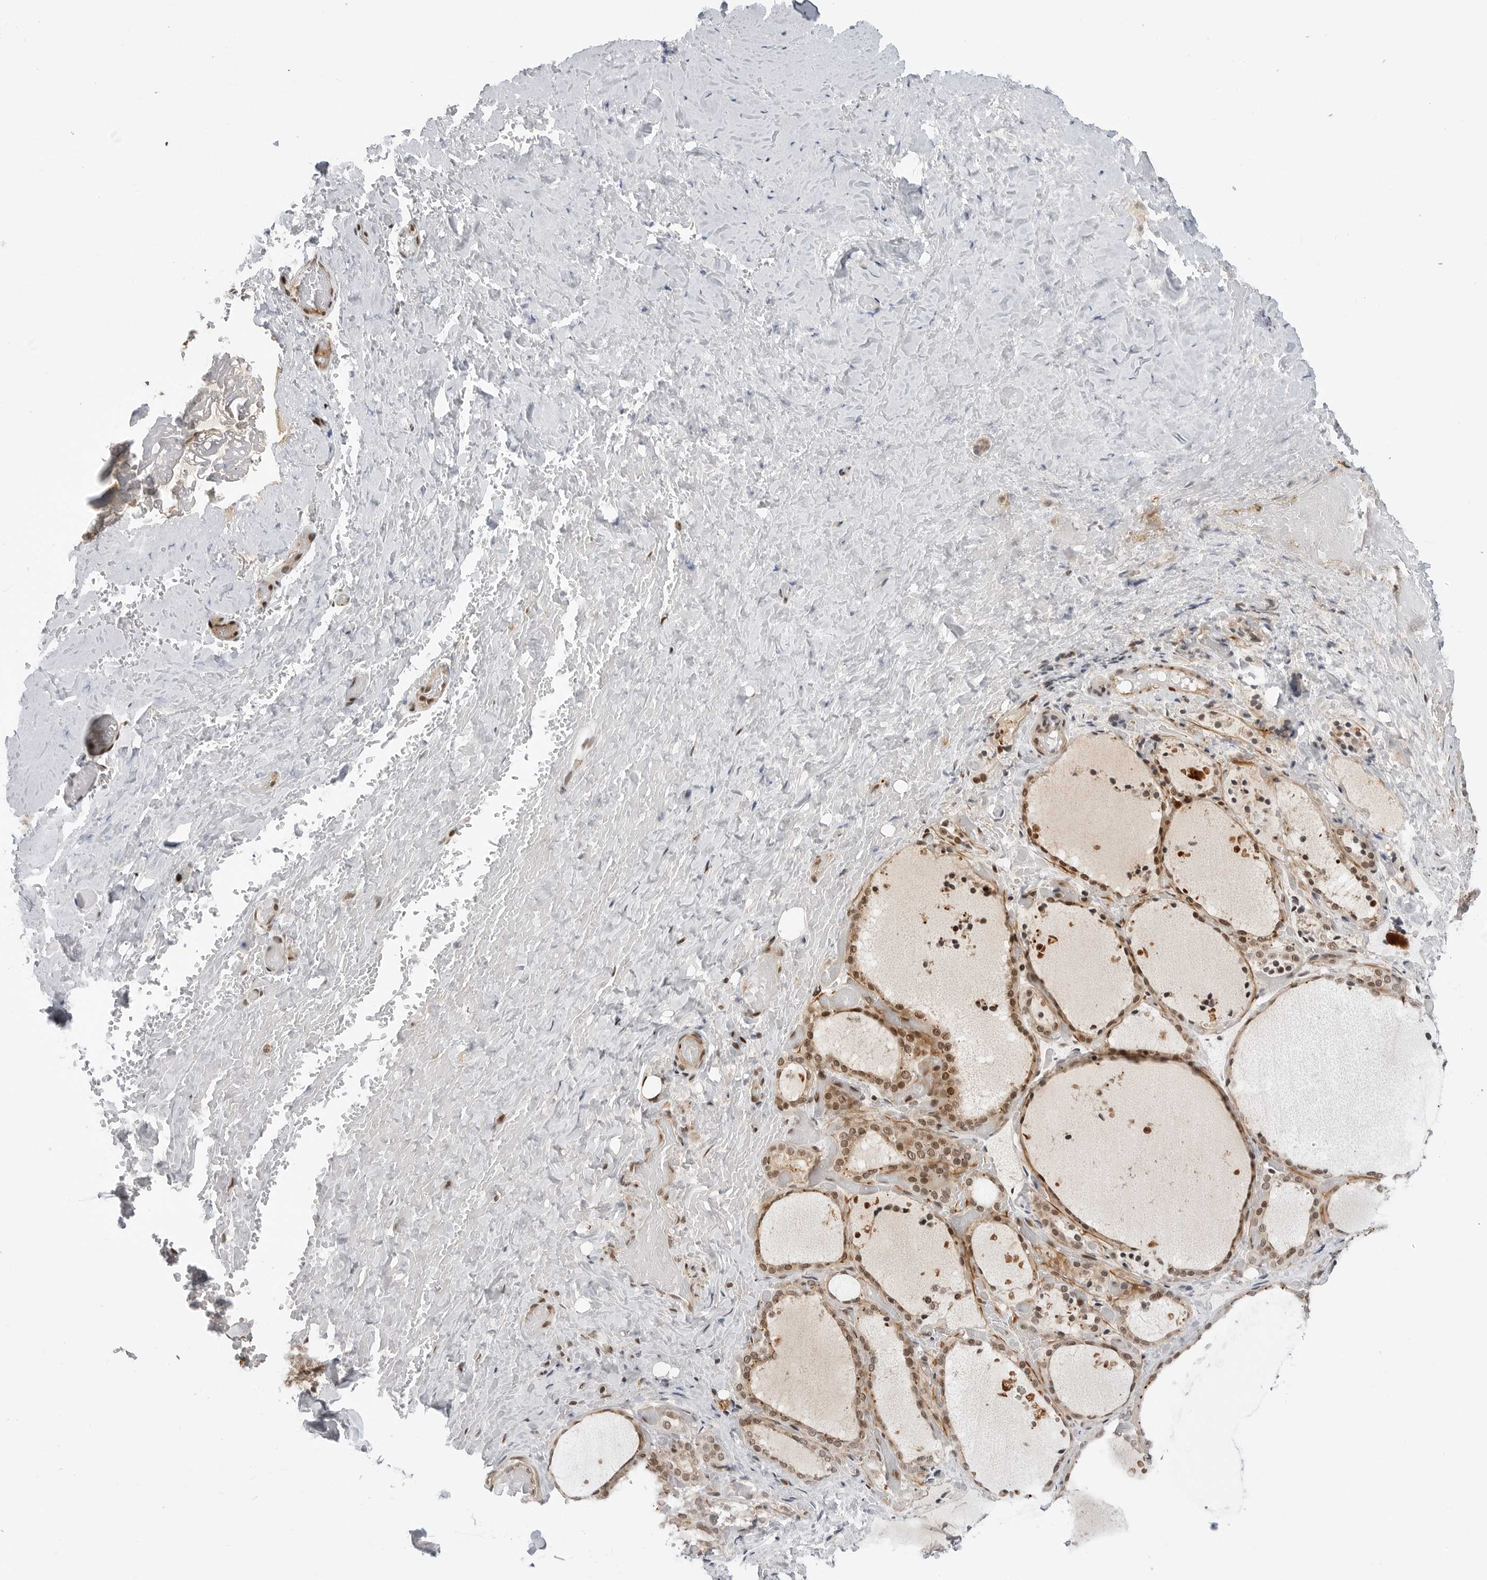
{"staining": {"intensity": "moderate", "quantity": ">75%", "location": "nuclear"}, "tissue": "thyroid gland", "cell_type": "Glandular cells", "image_type": "normal", "snomed": [{"axis": "morphology", "description": "Normal tissue, NOS"}, {"axis": "topography", "description": "Thyroid gland"}], "caption": "Moderate nuclear expression for a protein is present in approximately >75% of glandular cells of unremarkable thyroid gland using immunohistochemistry.", "gene": "C8orf33", "patient": {"sex": "female", "age": 44}}